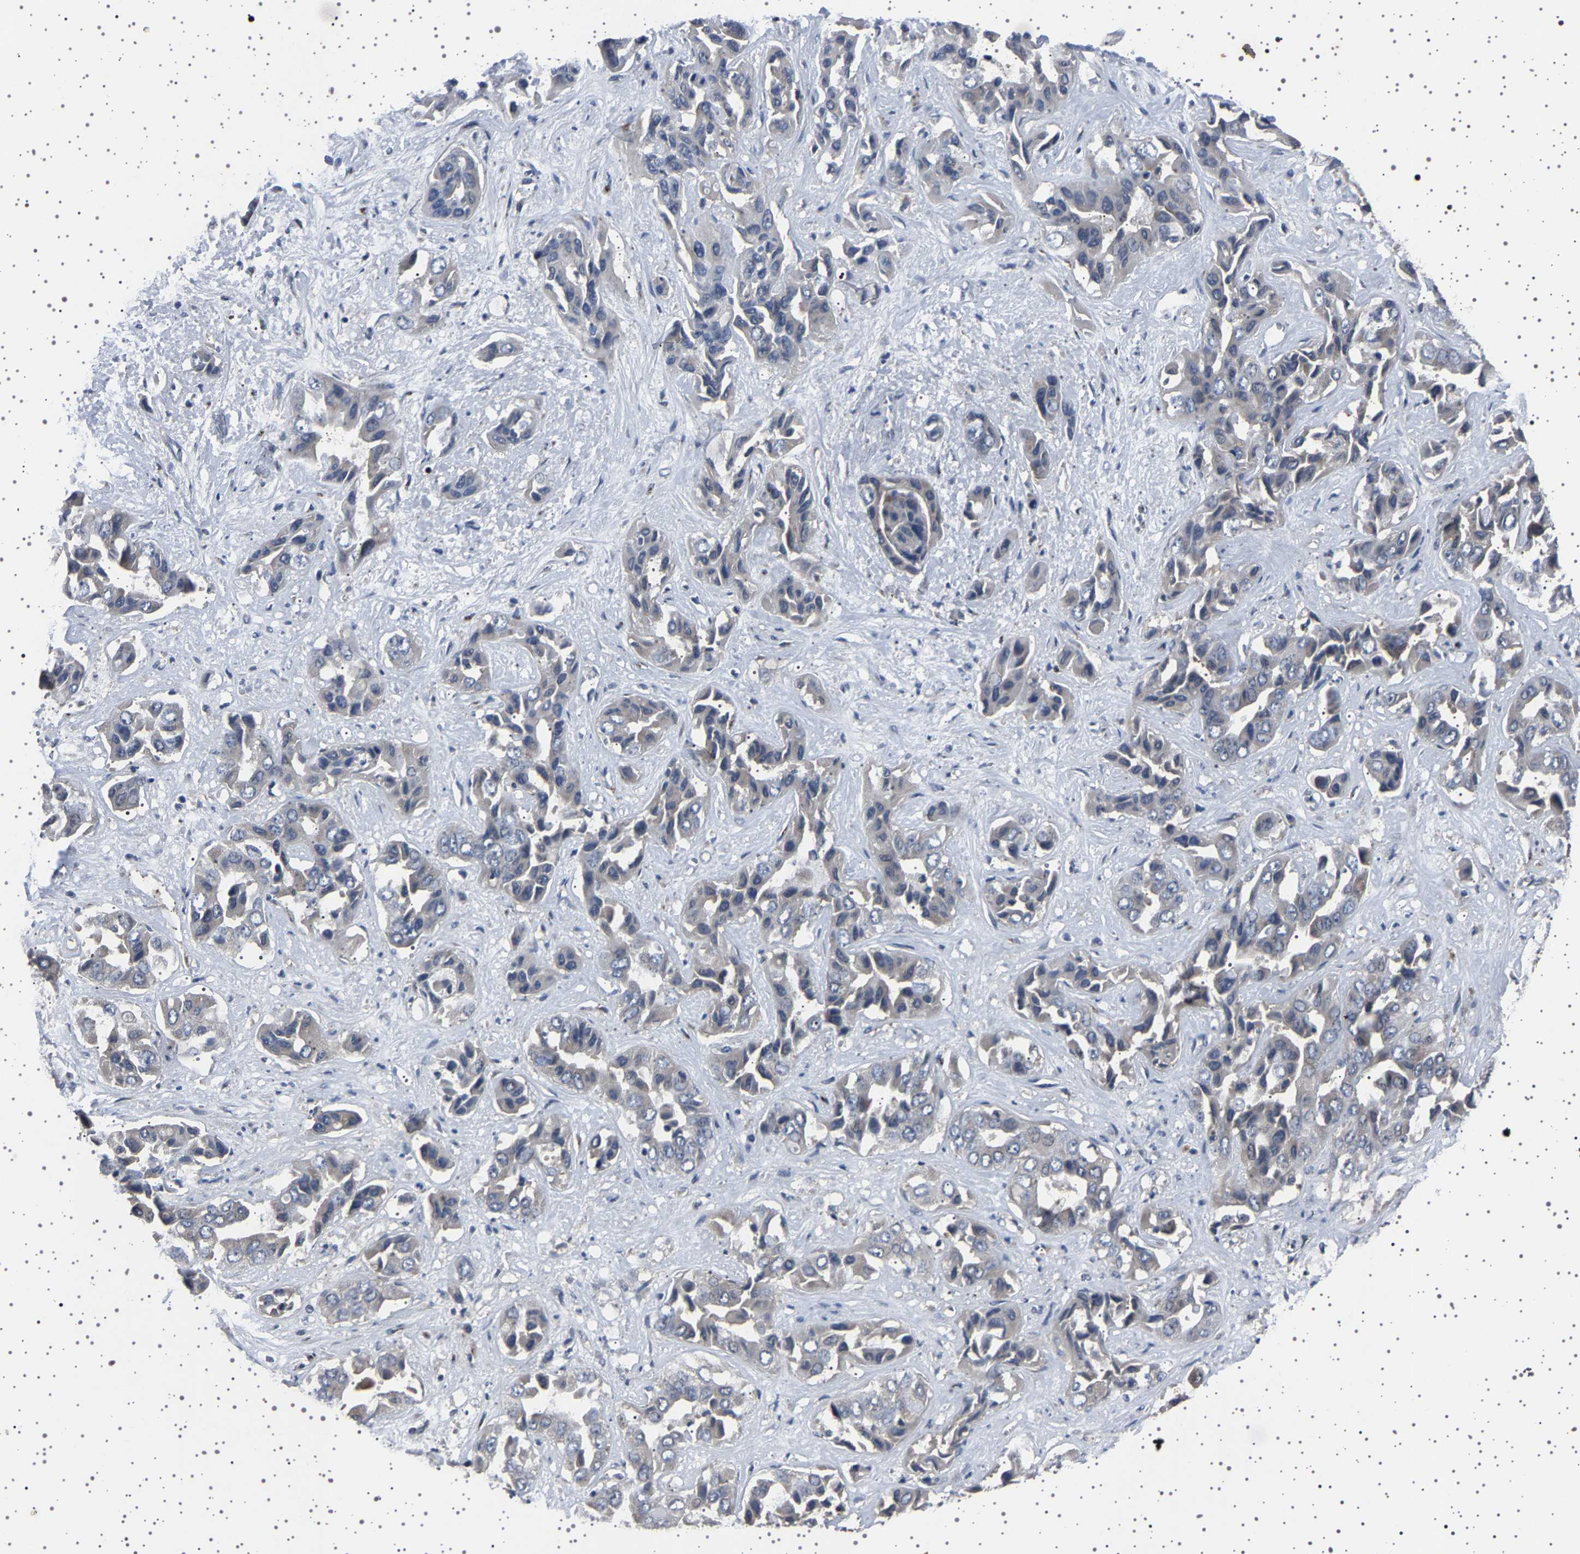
{"staining": {"intensity": "weak", "quantity": "<25%", "location": "cytoplasmic/membranous"}, "tissue": "liver cancer", "cell_type": "Tumor cells", "image_type": "cancer", "snomed": [{"axis": "morphology", "description": "Cholangiocarcinoma"}, {"axis": "topography", "description": "Liver"}], "caption": "This is an immunohistochemistry photomicrograph of human liver cholangiocarcinoma. There is no positivity in tumor cells.", "gene": "NCKAP1", "patient": {"sex": "female", "age": 52}}